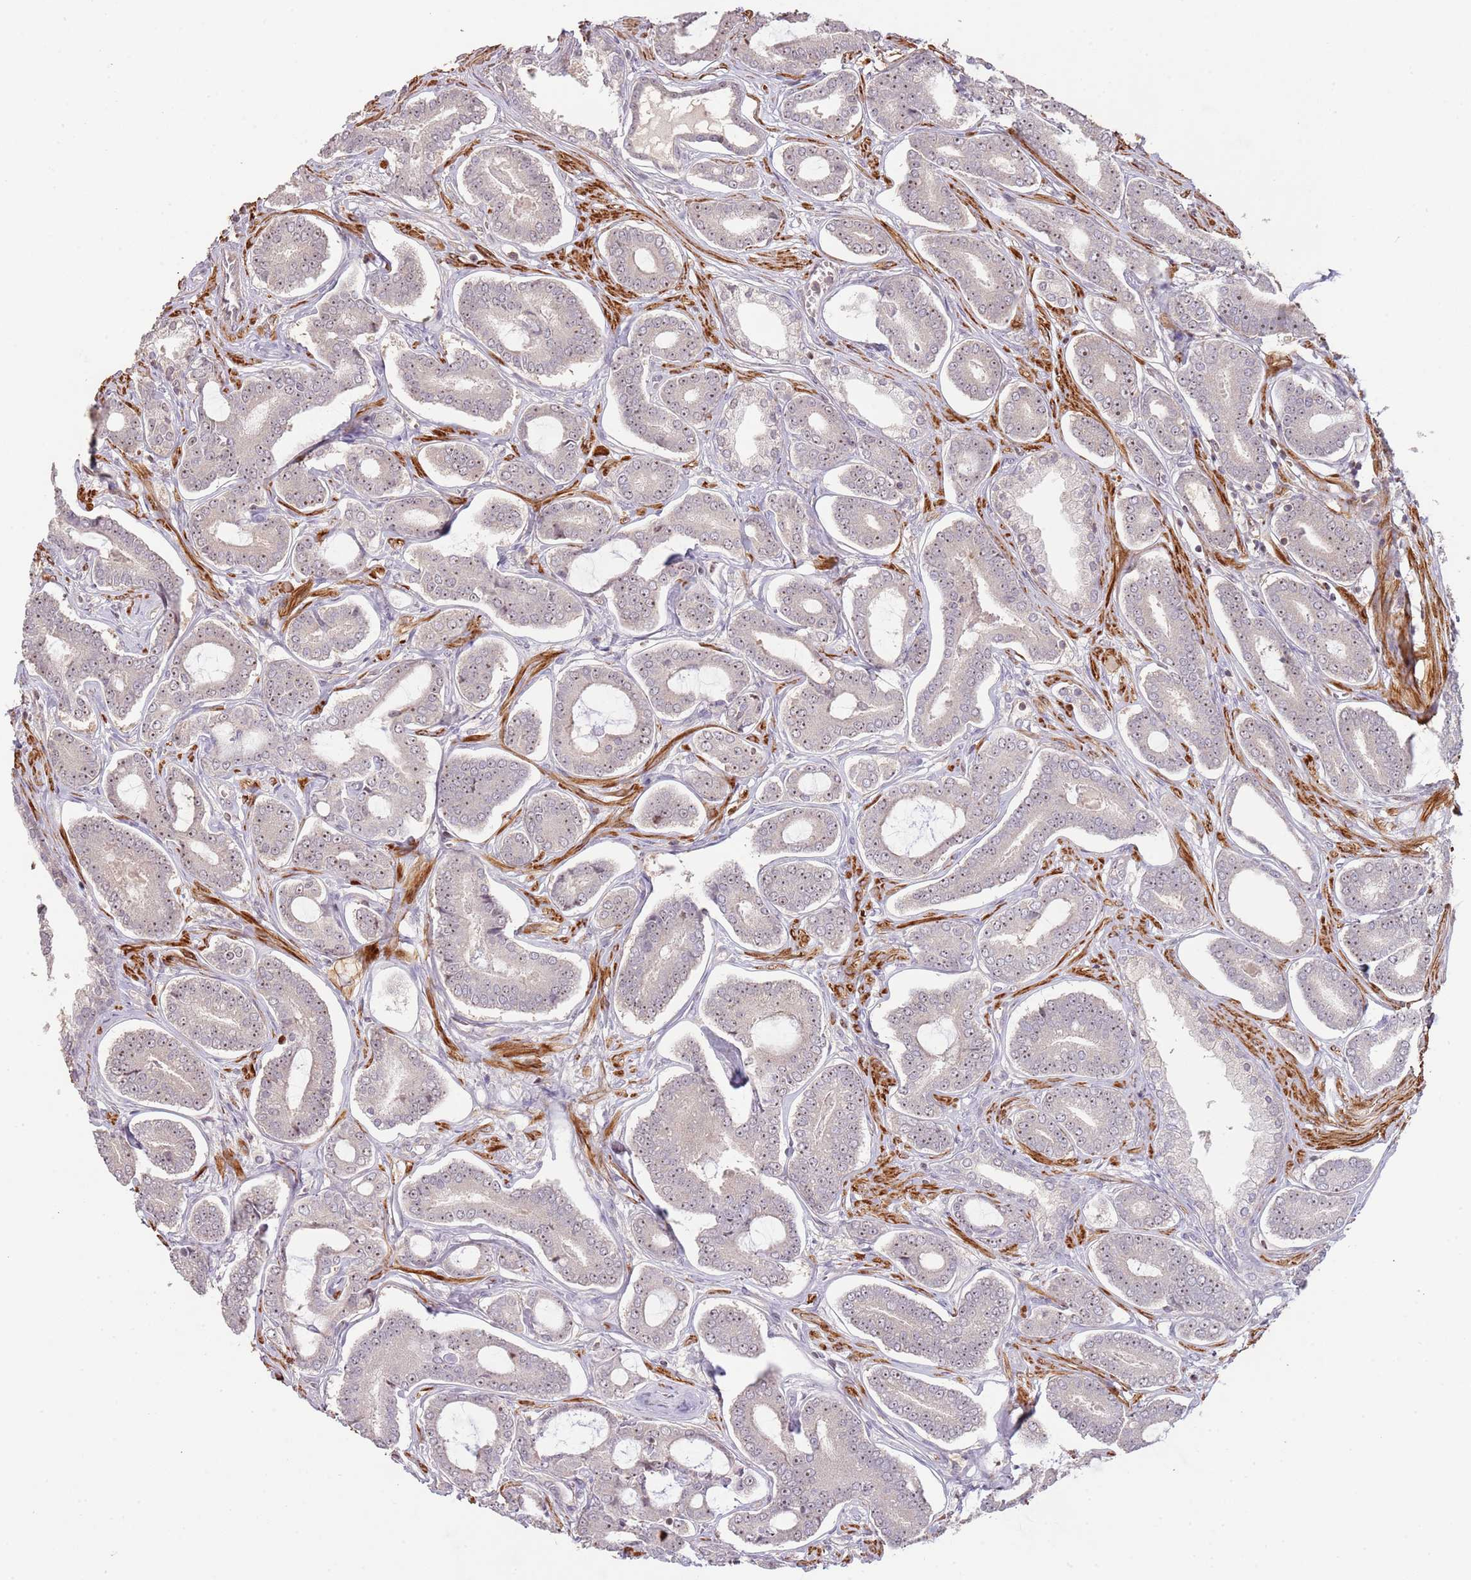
{"staining": {"intensity": "weak", "quantity": "25%-75%", "location": "nuclear"}, "tissue": "prostate cancer", "cell_type": "Tumor cells", "image_type": "cancer", "snomed": [{"axis": "morphology", "description": "Adenocarcinoma, NOS"}, {"axis": "topography", "description": "Prostate and seminal vesicle, NOS"}], "caption": "Brown immunohistochemical staining in human prostate adenocarcinoma exhibits weak nuclear staining in approximately 25%-75% of tumor cells.", "gene": "ADTRP", "patient": {"sex": "male", "age": 76}}